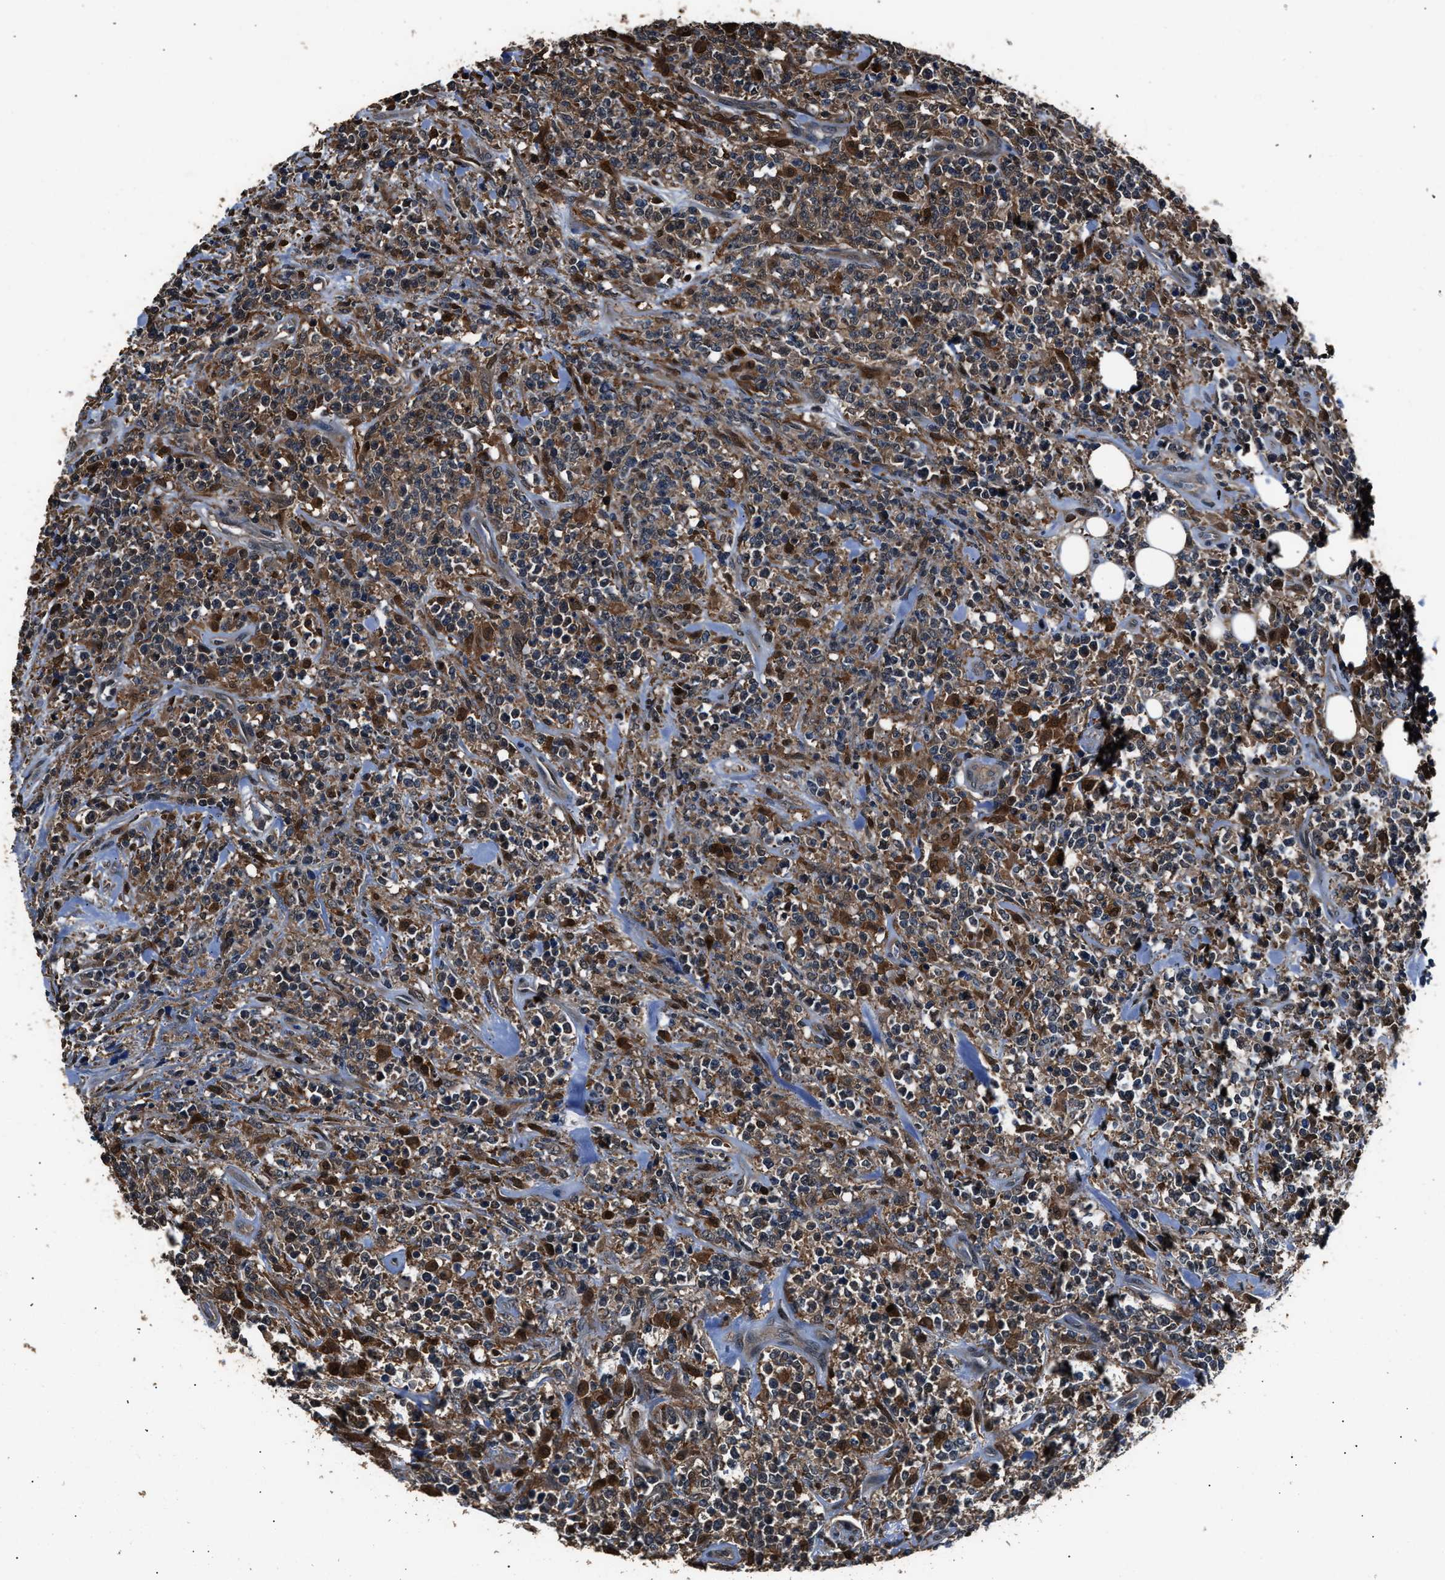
{"staining": {"intensity": "moderate", "quantity": ">75%", "location": "cytoplasmic/membranous"}, "tissue": "lymphoma", "cell_type": "Tumor cells", "image_type": "cancer", "snomed": [{"axis": "morphology", "description": "Malignant lymphoma, non-Hodgkin's type, High grade"}, {"axis": "topography", "description": "Soft tissue"}], "caption": "DAB immunohistochemical staining of human high-grade malignant lymphoma, non-Hodgkin's type demonstrates moderate cytoplasmic/membranous protein expression in approximately >75% of tumor cells.", "gene": "GSTP1", "patient": {"sex": "male", "age": 18}}